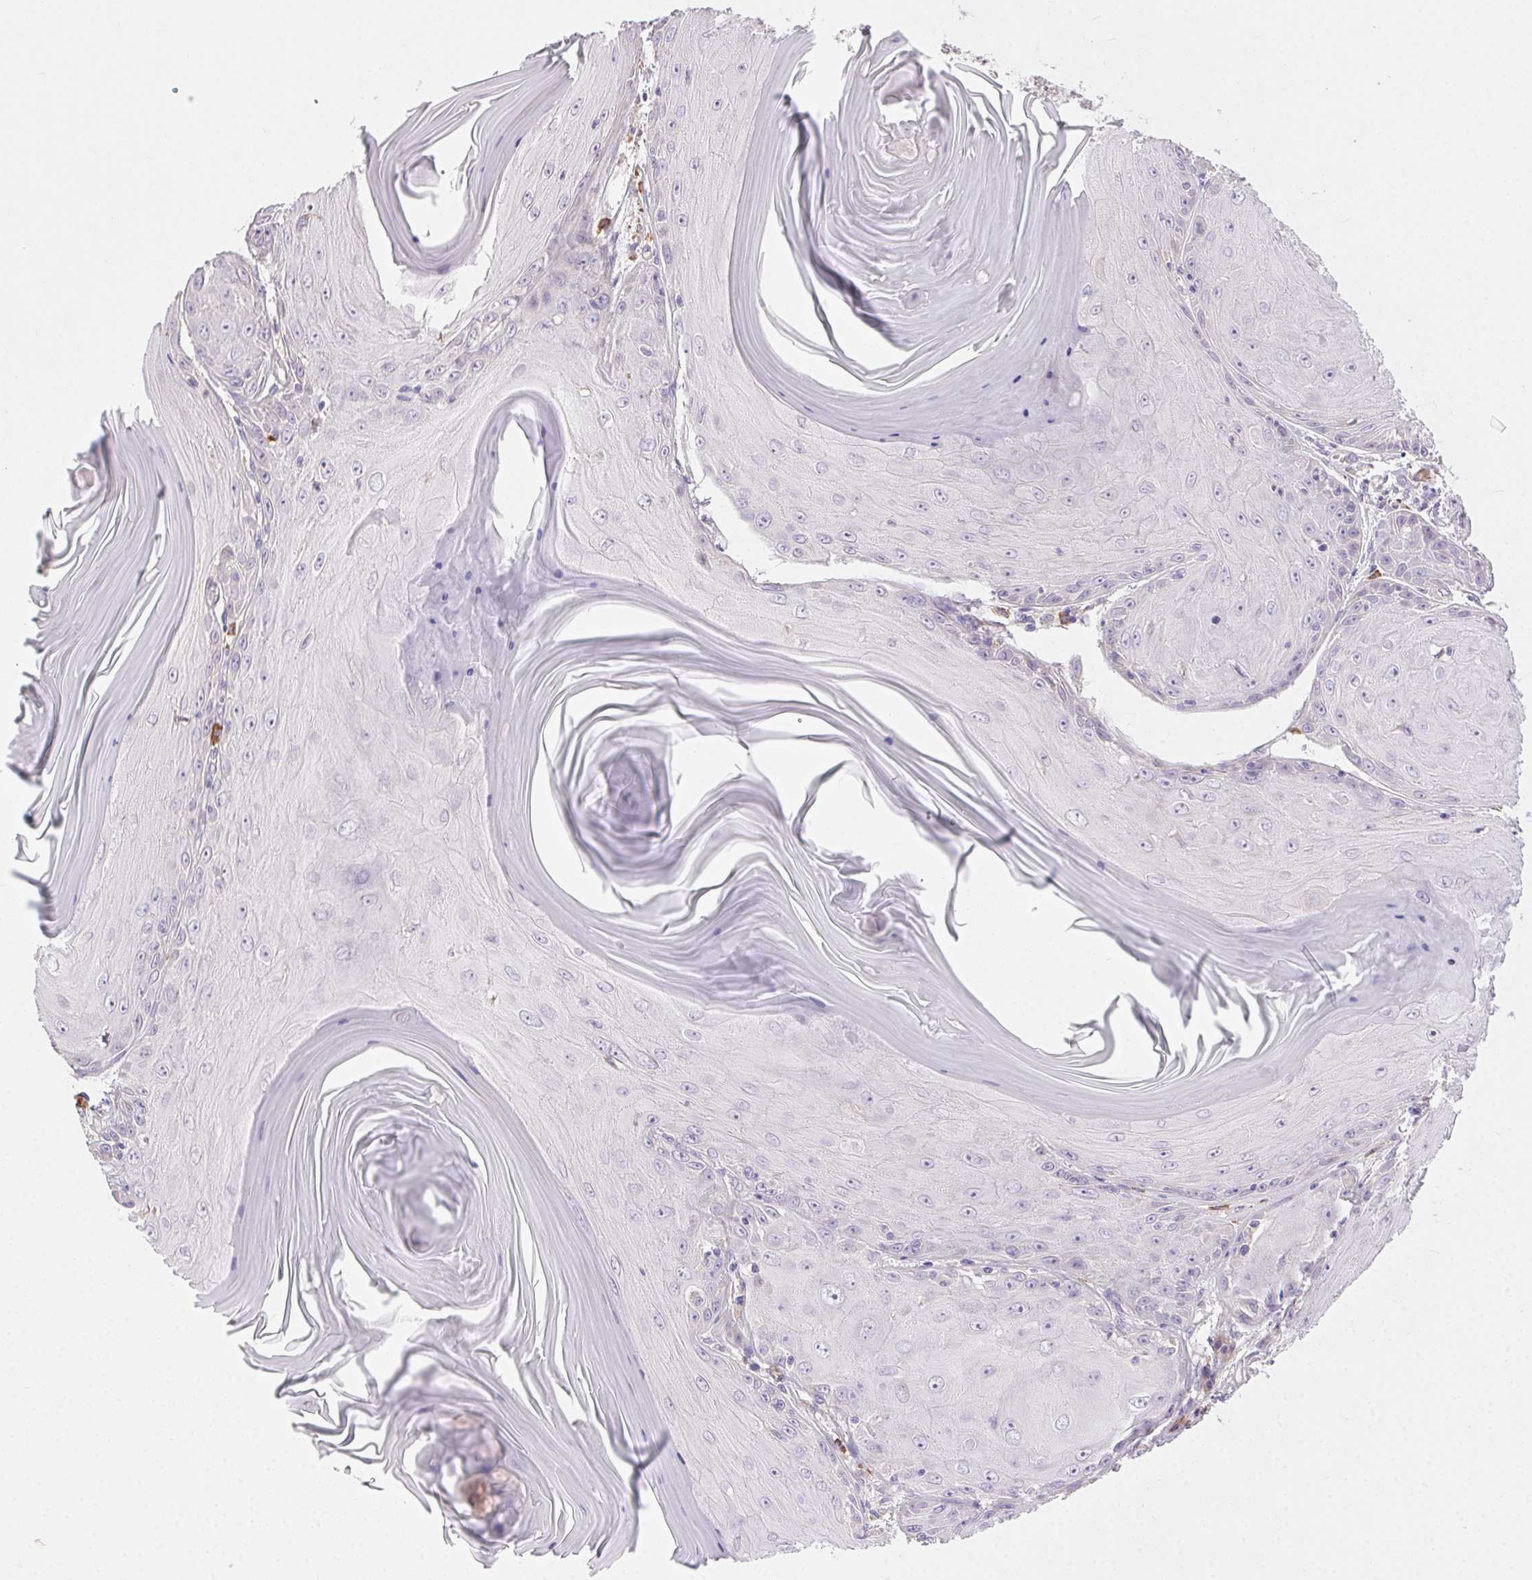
{"staining": {"intensity": "negative", "quantity": "none", "location": "none"}, "tissue": "skin cancer", "cell_type": "Tumor cells", "image_type": "cancer", "snomed": [{"axis": "morphology", "description": "Squamous cell carcinoma, NOS"}, {"axis": "topography", "description": "Skin"}, {"axis": "topography", "description": "Vulva"}], "caption": "IHC of human skin cancer (squamous cell carcinoma) displays no positivity in tumor cells.", "gene": "SNX31", "patient": {"sex": "female", "age": 85}}